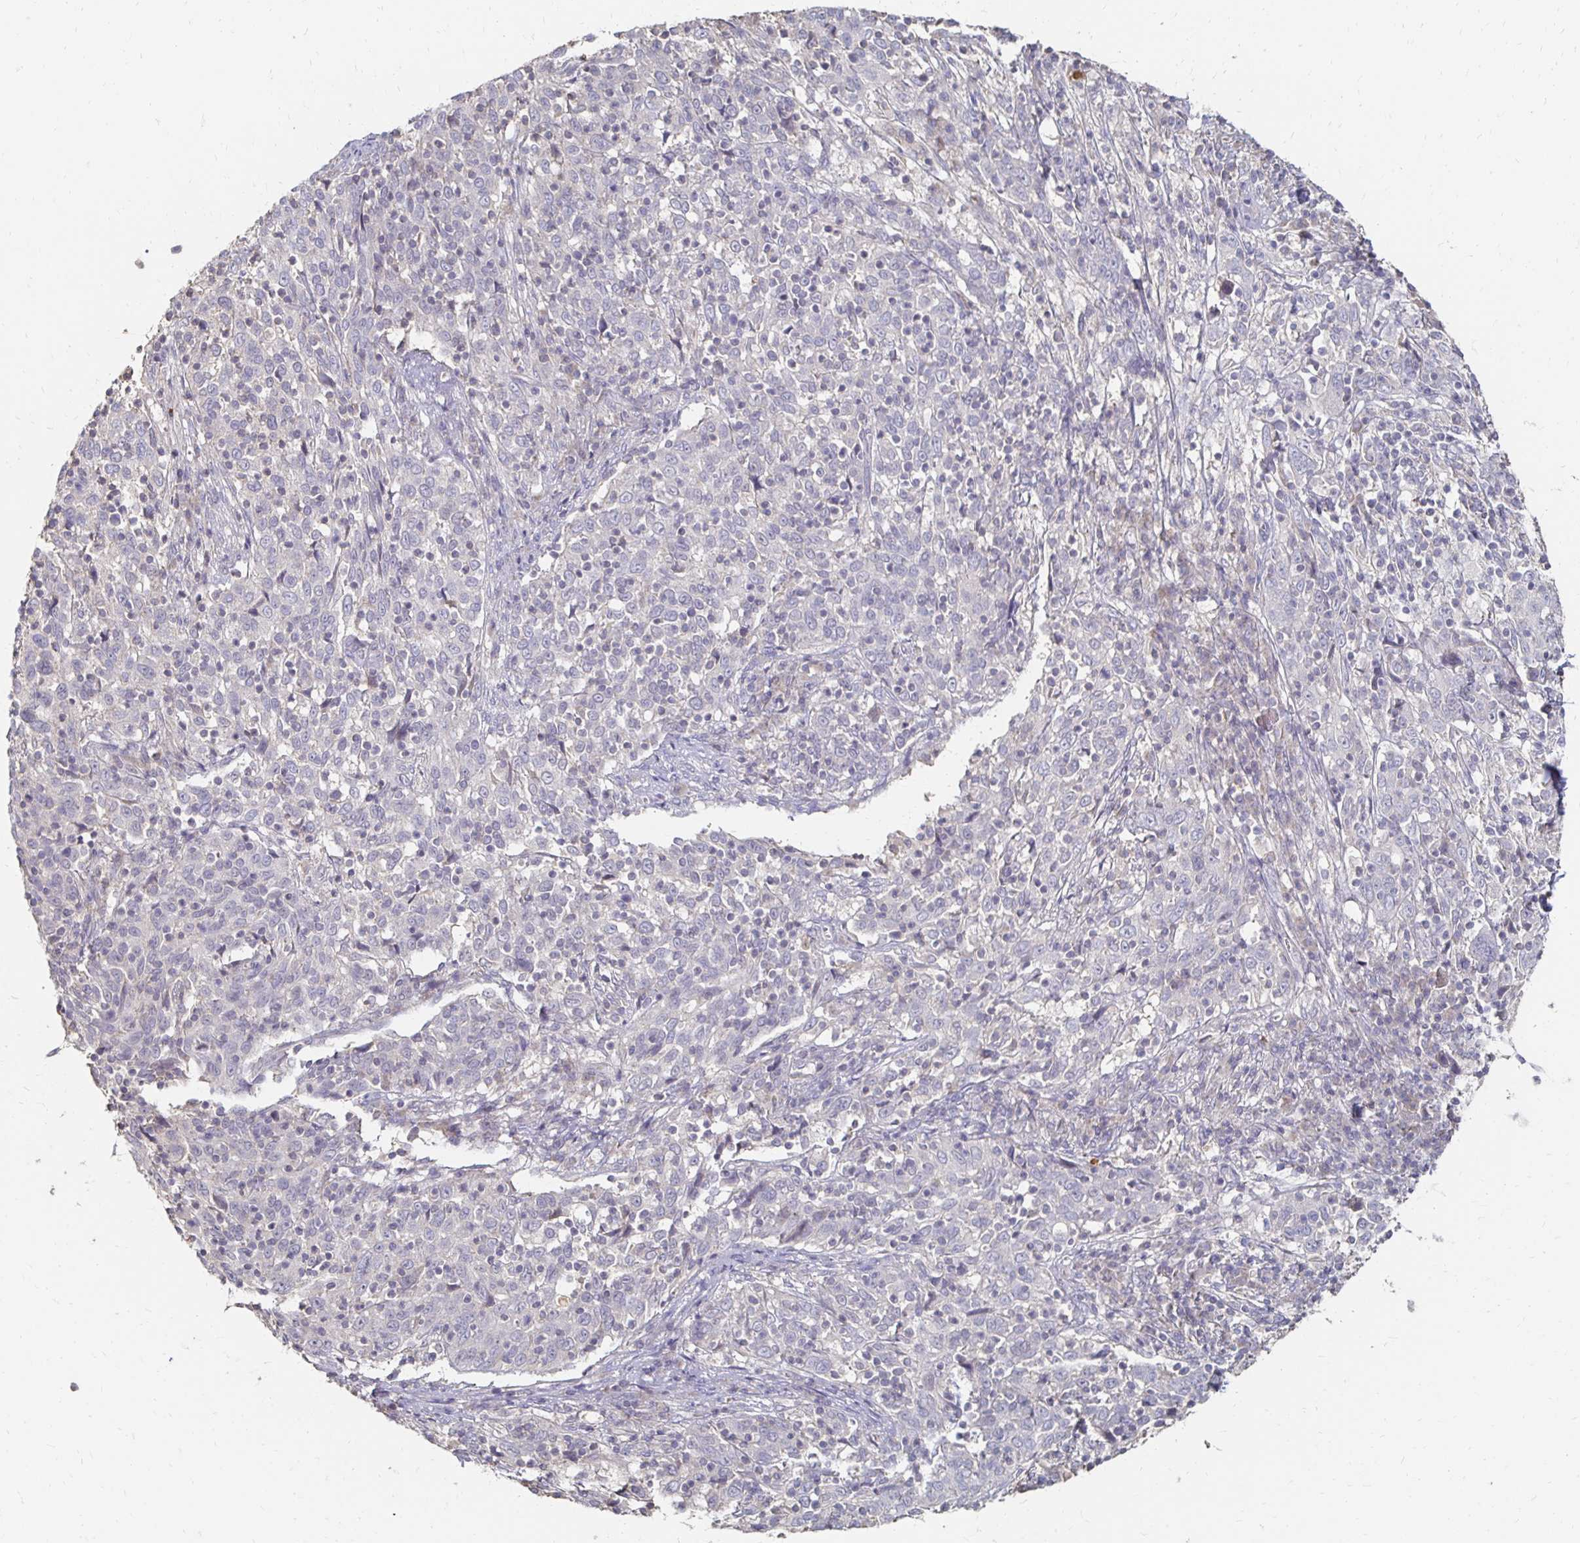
{"staining": {"intensity": "negative", "quantity": "none", "location": "none"}, "tissue": "cervical cancer", "cell_type": "Tumor cells", "image_type": "cancer", "snomed": [{"axis": "morphology", "description": "Squamous cell carcinoma, NOS"}, {"axis": "topography", "description": "Cervix"}], "caption": "IHC of human squamous cell carcinoma (cervical) reveals no positivity in tumor cells.", "gene": "ZNF727", "patient": {"sex": "female", "age": 46}}